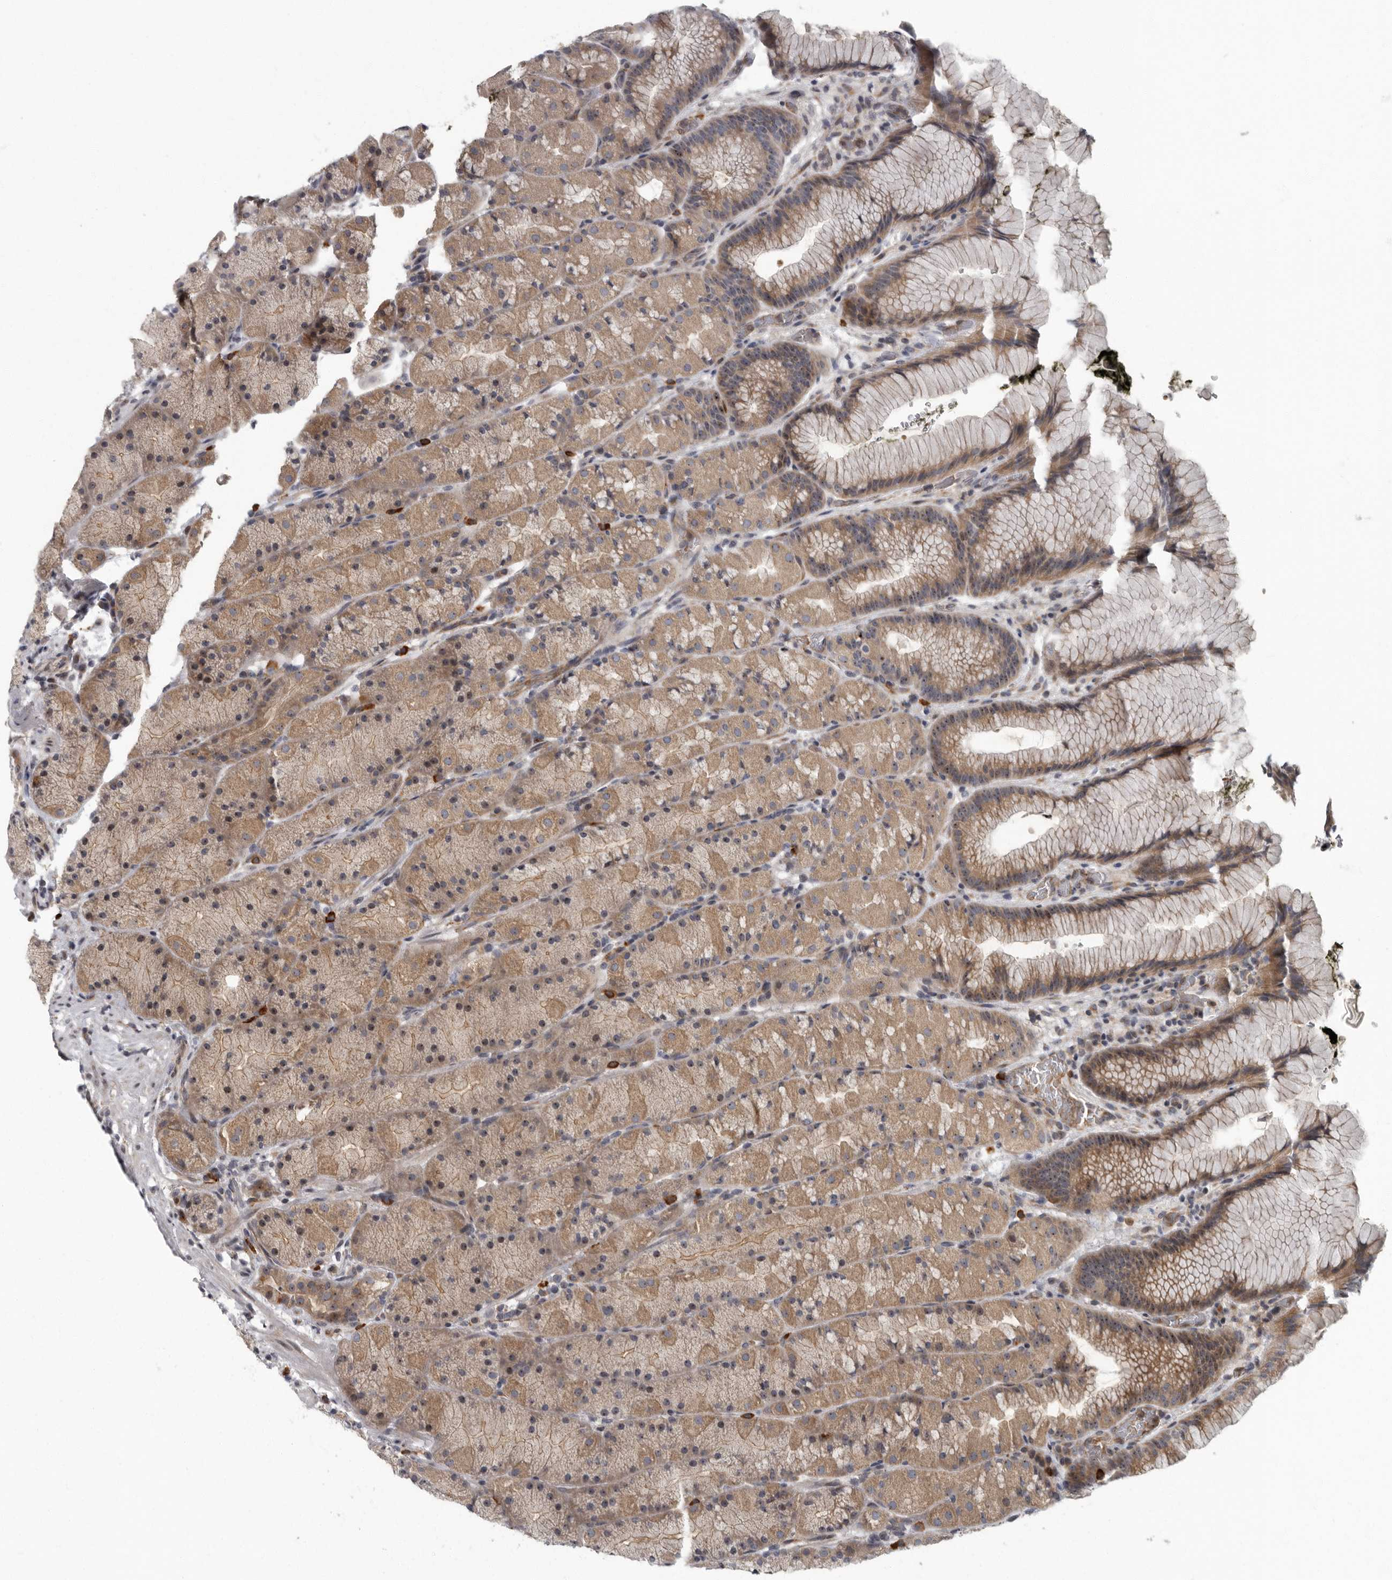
{"staining": {"intensity": "moderate", "quantity": ">75%", "location": "cytoplasmic/membranous,nuclear"}, "tissue": "stomach", "cell_type": "Glandular cells", "image_type": "normal", "snomed": [{"axis": "morphology", "description": "Normal tissue, NOS"}, {"axis": "topography", "description": "Stomach, upper"}, {"axis": "topography", "description": "Stomach"}], "caption": "Unremarkable stomach shows moderate cytoplasmic/membranous,nuclear staining in approximately >75% of glandular cells, visualized by immunohistochemistry. The protein is shown in brown color, while the nuclei are stained blue.", "gene": "PDCD11", "patient": {"sex": "male", "age": 48}}